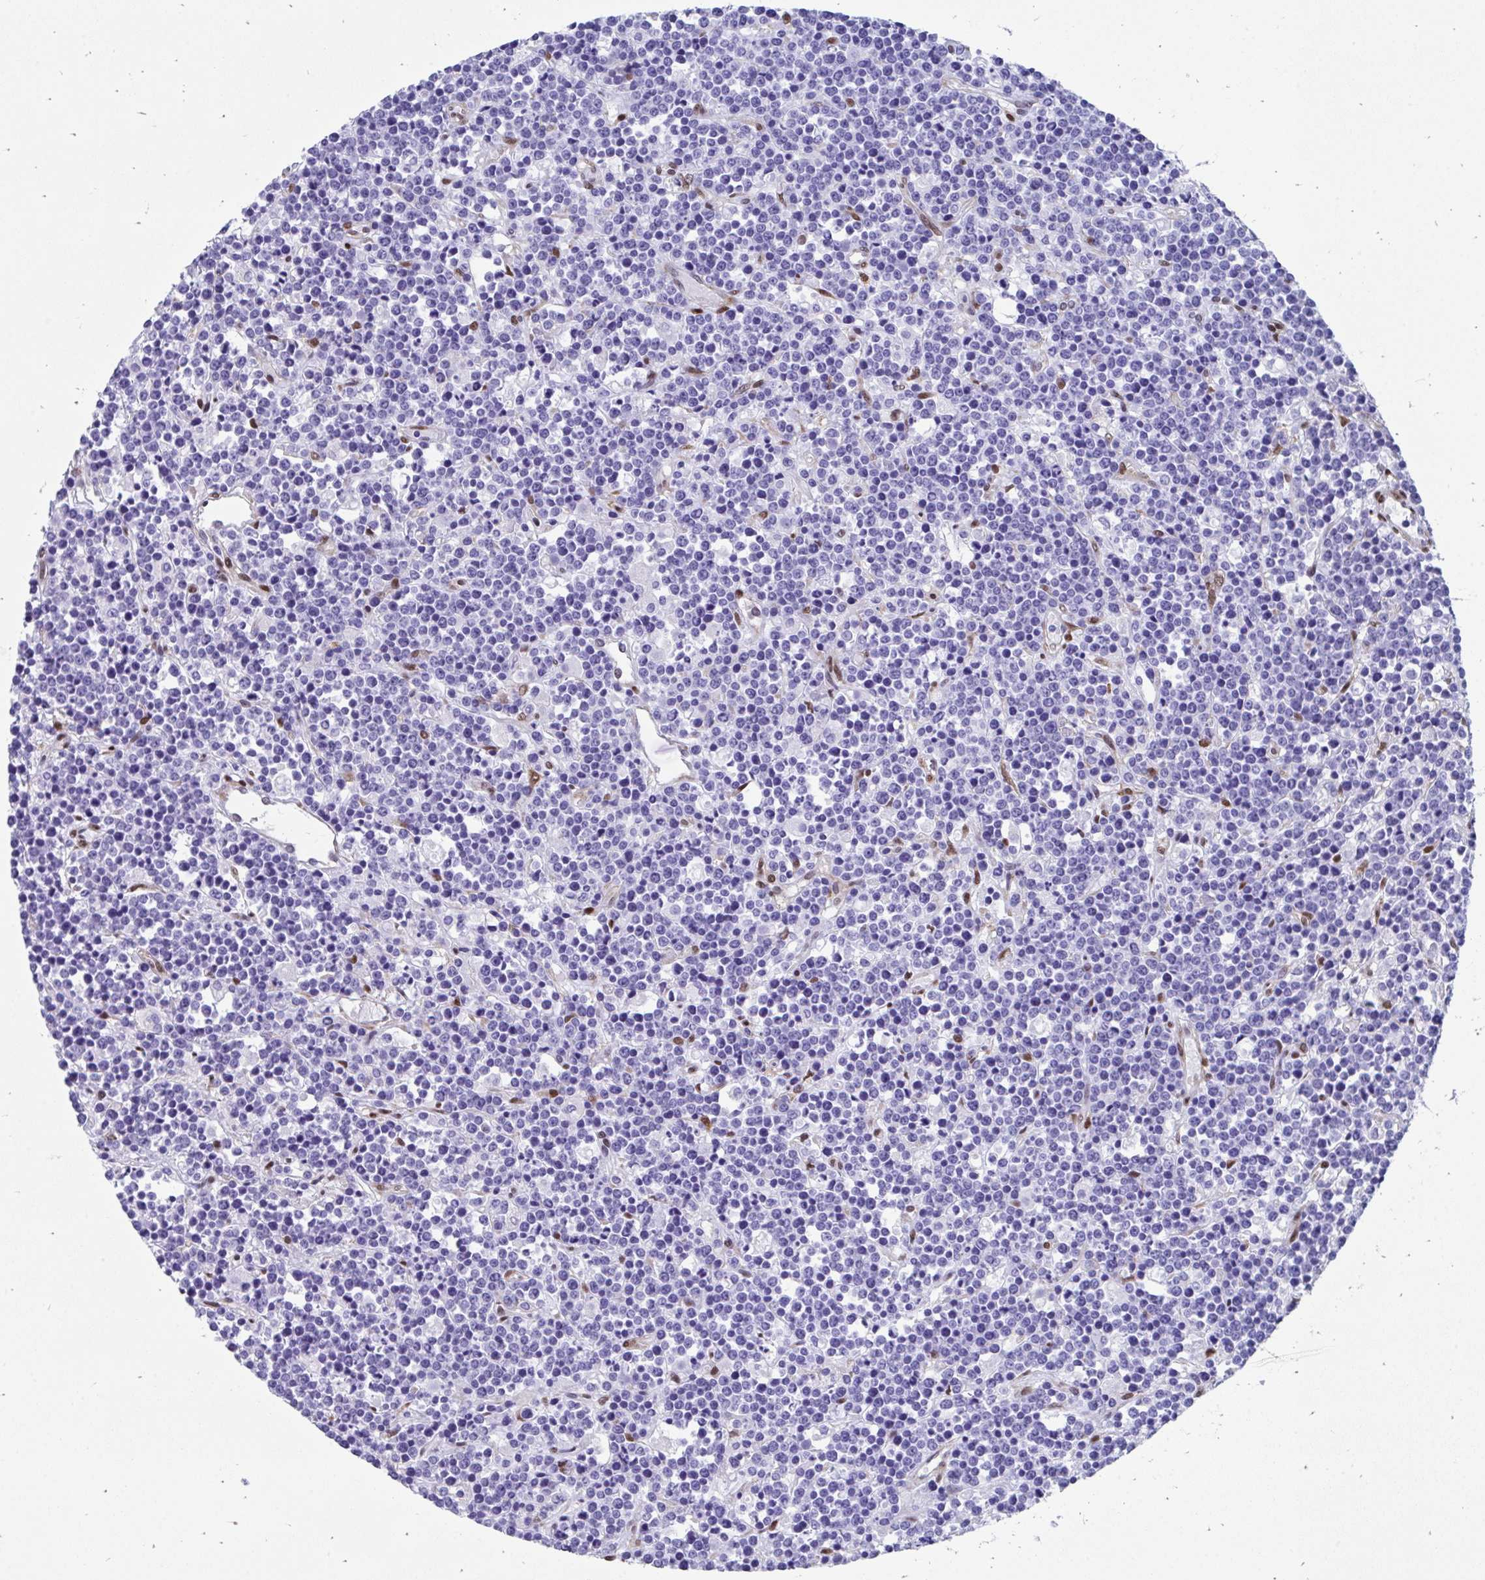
{"staining": {"intensity": "negative", "quantity": "none", "location": "none"}, "tissue": "lymphoma", "cell_type": "Tumor cells", "image_type": "cancer", "snomed": [{"axis": "morphology", "description": "Malignant lymphoma, non-Hodgkin's type, High grade"}, {"axis": "topography", "description": "Ovary"}], "caption": "A histopathology image of lymphoma stained for a protein exhibits no brown staining in tumor cells.", "gene": "RBPMS", "patient": {"sex": "female", "age": 56}}